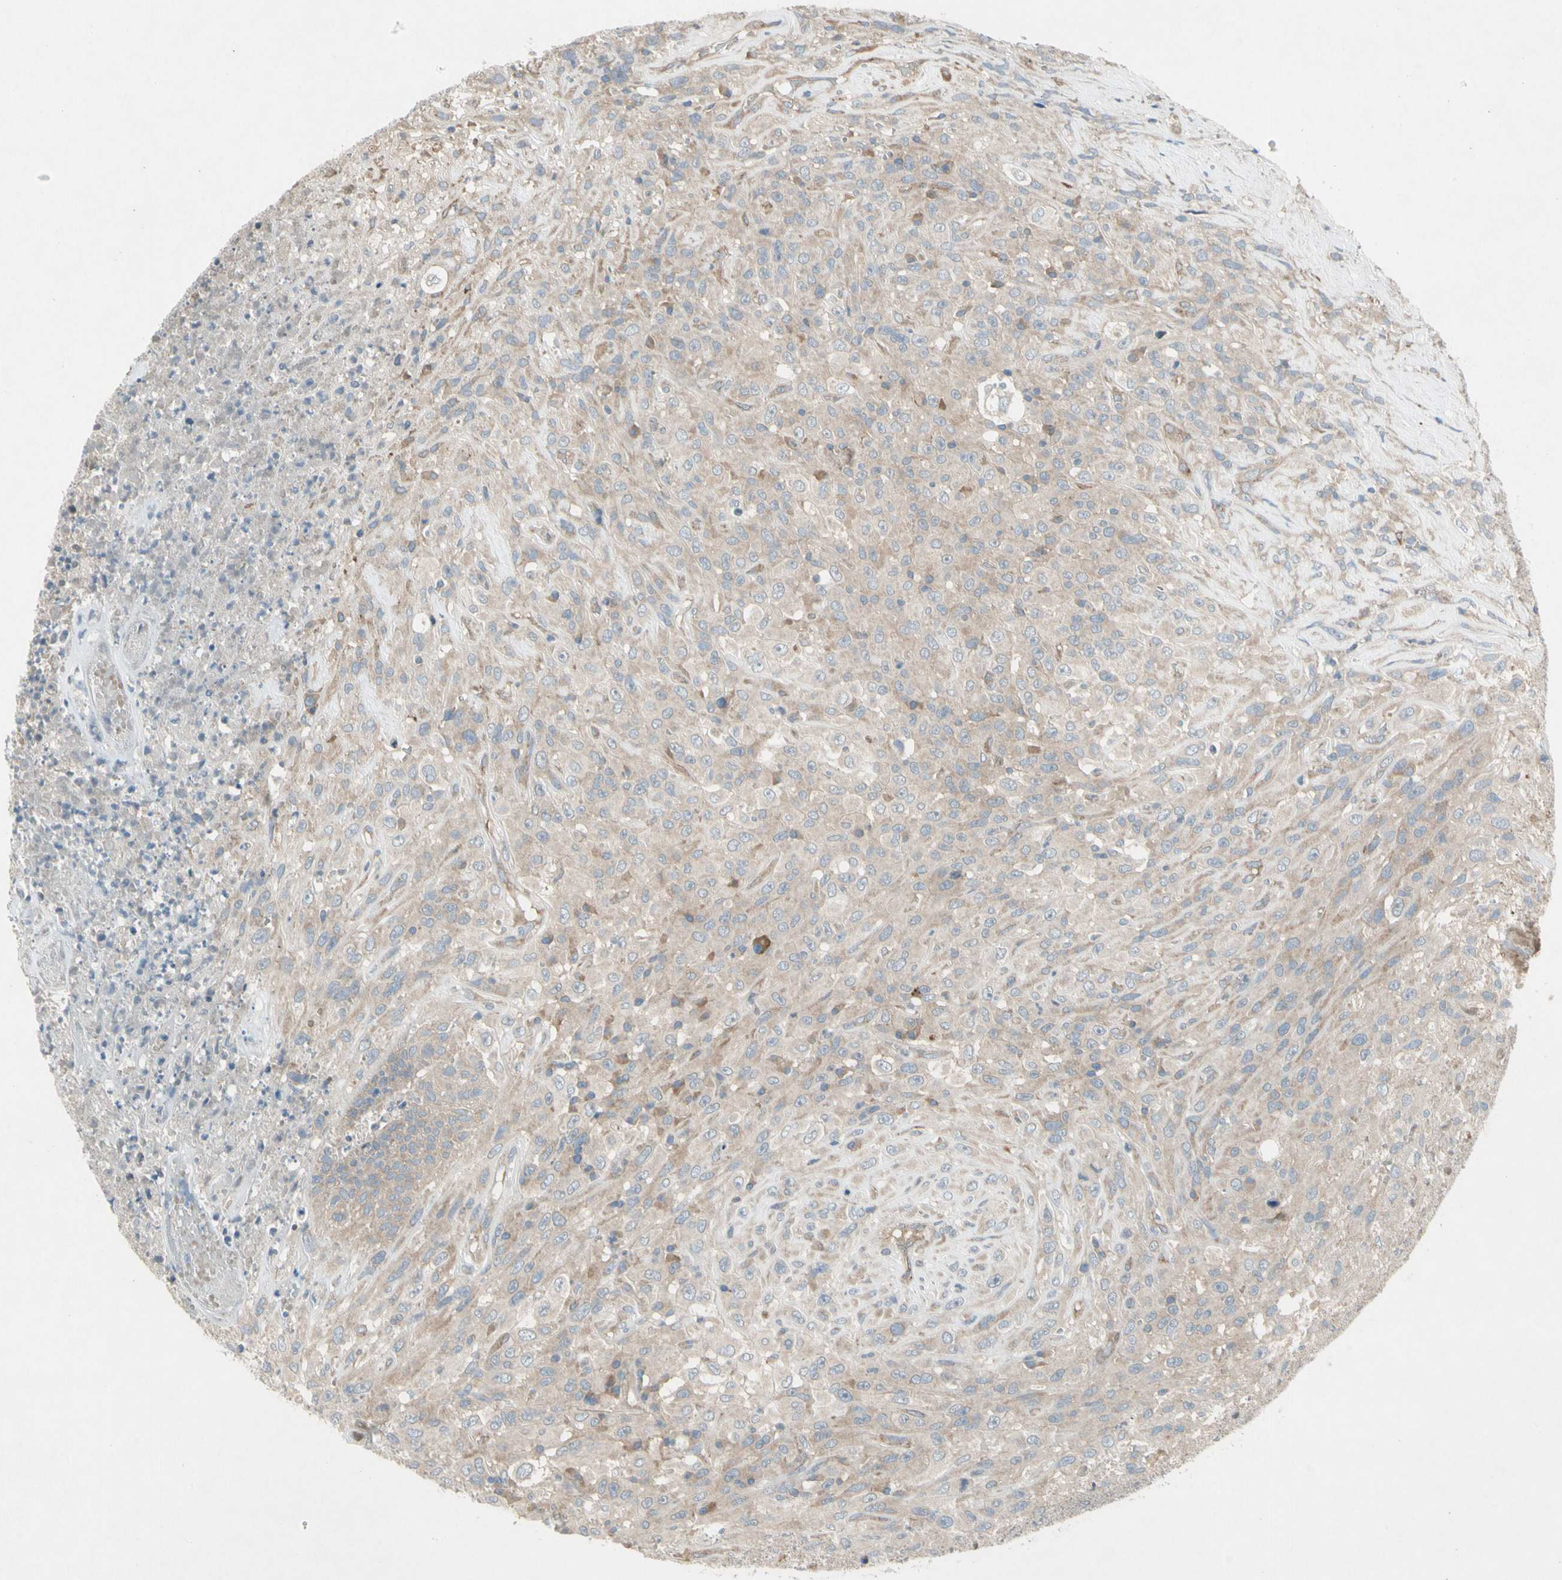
{"staining": {"intensity": "weak", "quantity": ">75%", "location": "cytoplasmic/membranous"}, "tissue": "urothelial cancer", "cell_type": "Tumor cells", "image_type": "cancer", "snomed": [{"axis": "morphology", "description": "Urothelial carcinoma, High grade"}, {"axis": "topography", "description": "Urinary bladder"}], "caption": "Tumor cells reveal low levels of weak cytoplasmic/membranous staining in about >75% of cells in urothelial carcinoma (high-grade).", "gene": "PANK2", "patient": {"sex": "male", "age": 66}}